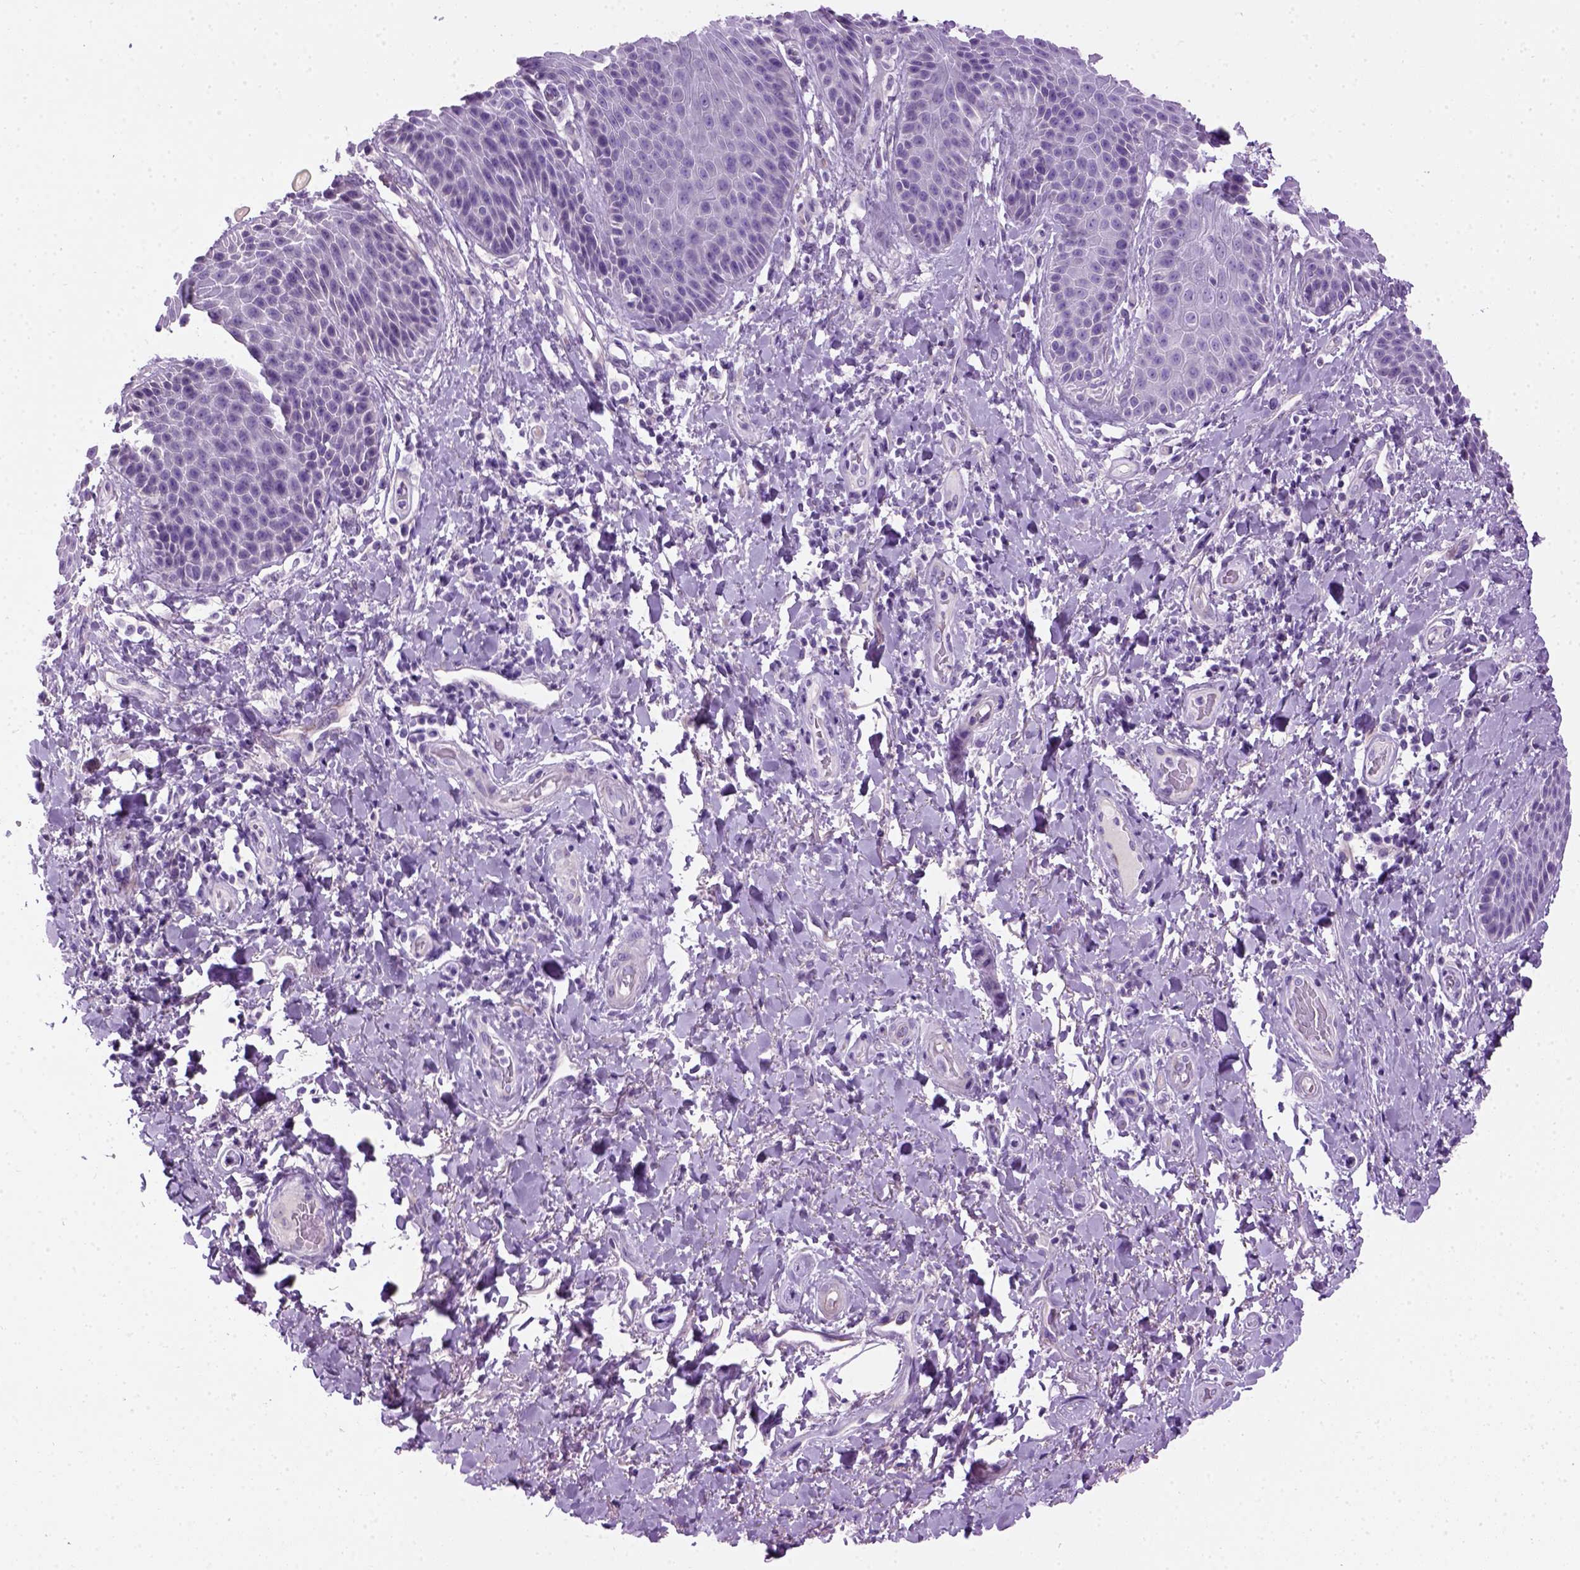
{"staining": {"intensity": "negative", "quantity": "none", "location": "none"}, "tissue": "skin", "cell_type": "Epidermal cells", "image_type": "normal", "snomed": [{"axis": "morphology", "description": "Normal tissue, NOS"}, {"axis": "topography", "description": "Anal"}, {"axis": "topography", "description": "Peripheral nerve tissue"}], "caption": "Human skin stained for a protein using IHC demonstrates no staining in epidermal cells.", "gene": "GABRB2", "patient": {"sex": "male", "age": 51}}